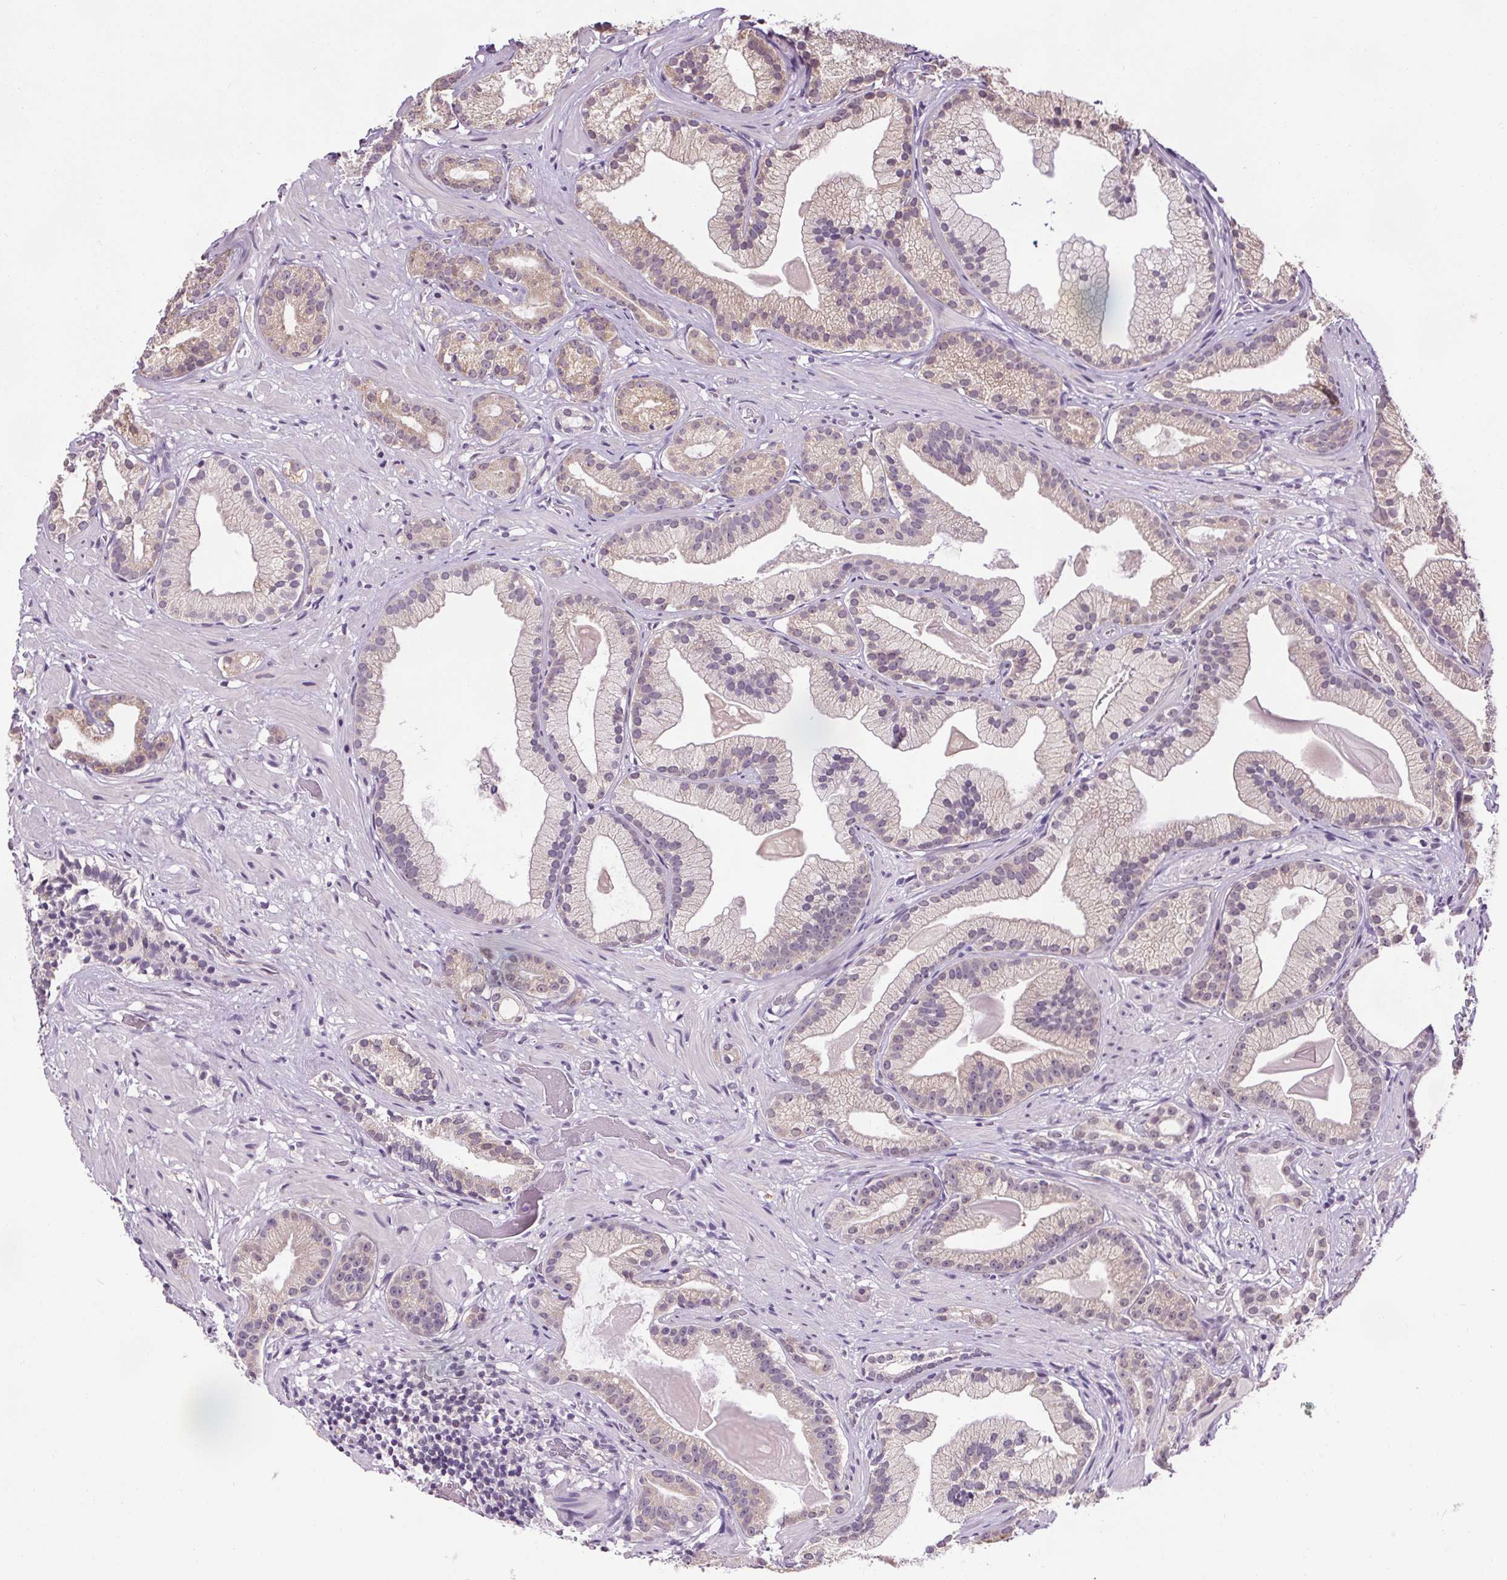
{"staining": {"intensity": "weak", "quantity": "25%-75%", "location": "cytoplasmic/membranous"}, "tissue": "prostate cancer", "cell_type": "Tumor cells", "image_type": "cancer", "snomed": [{"axis": "morphology", "description": "Adenocarcinoma, Low grade"}, {"axis": "topography", "description": "Prostate"}], "caption": "The image exhibits staining of prostate low-grade adenocarcinoma, revealing weak cytoplasmic/membranous protein positivity (brown color) within tumor cells.", "gene": "SLC2A9", "patient": {"sex": "male", "age": 57}}